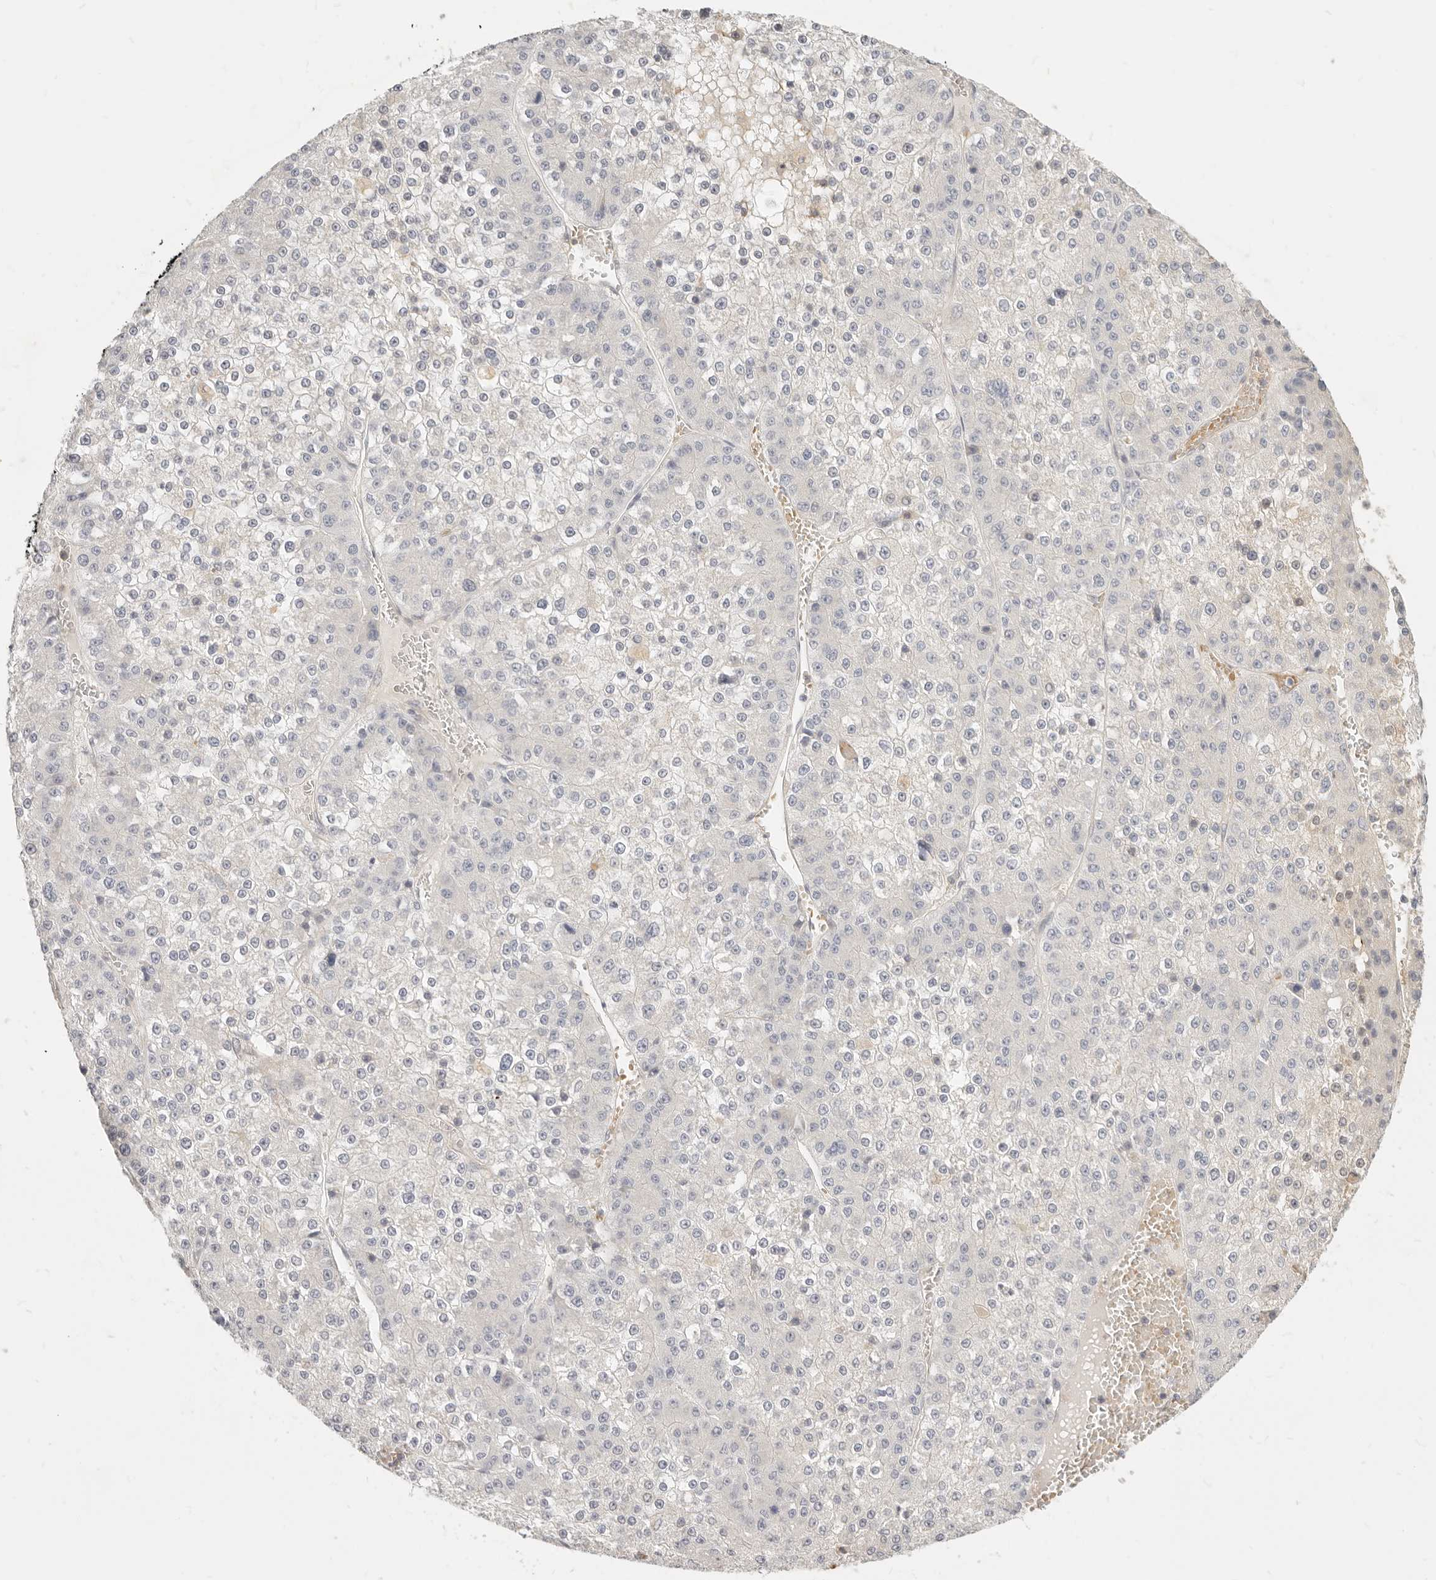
{"staining": {"intensity": "negative", "quantity": "none", "location": "none"}, "tissue": "liver cancer", "cell_type": "Tumor cells", "image_type": "cancer", "snomed": [{"axis": "morphology", "description": "Carcinoma, Hepatocellular, NOS"}, {"axis": "topography", "description": "Liver"}], "caption": "Tumor cells show no significant protein expression in liver hepatocellular carcinoma.", "gene": "LTB4R2", "patient": {"sex": "female", "age": 73}}